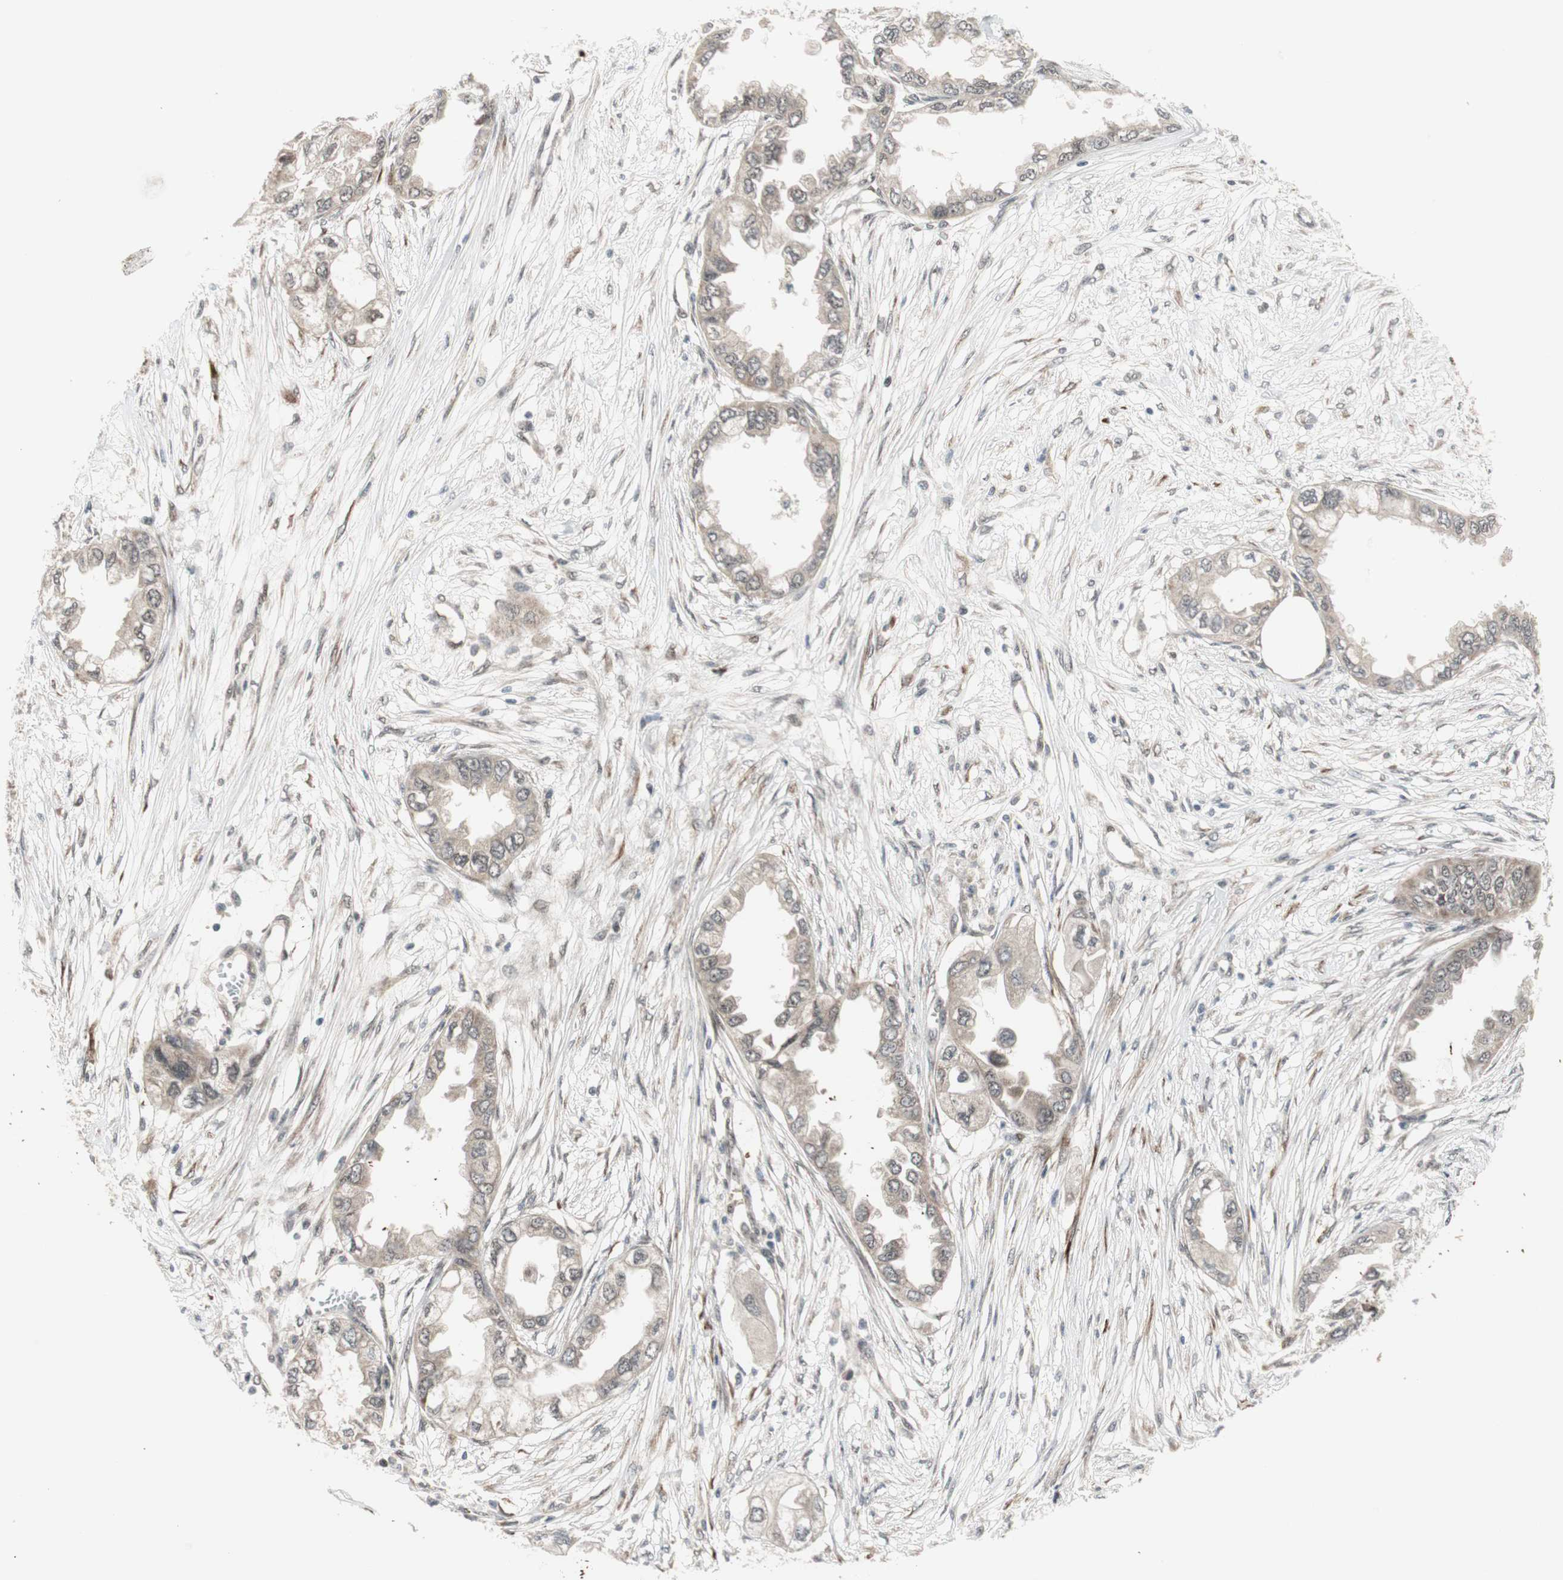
{"staining": {"intensity": "weak", "quantity": ">75%", "location": "cytoplasmic/membranous"}, "tissue": "endometrial cancer", "cell_type": "Tumor cells", "image_type": "cancer", "snomed": [{"axis": "morphology", "description": "Adenocarcinoma, NOS"}, {"axis": "topography", "description": "Endometrium"}], "caption": "Adenocarcinoma (endometrial) stained for a protein displays weak cytoplasmic/membranous positivity in tumor cells.", "gene": "TCF12", "patient": {"sex": "female", "age": 67}}